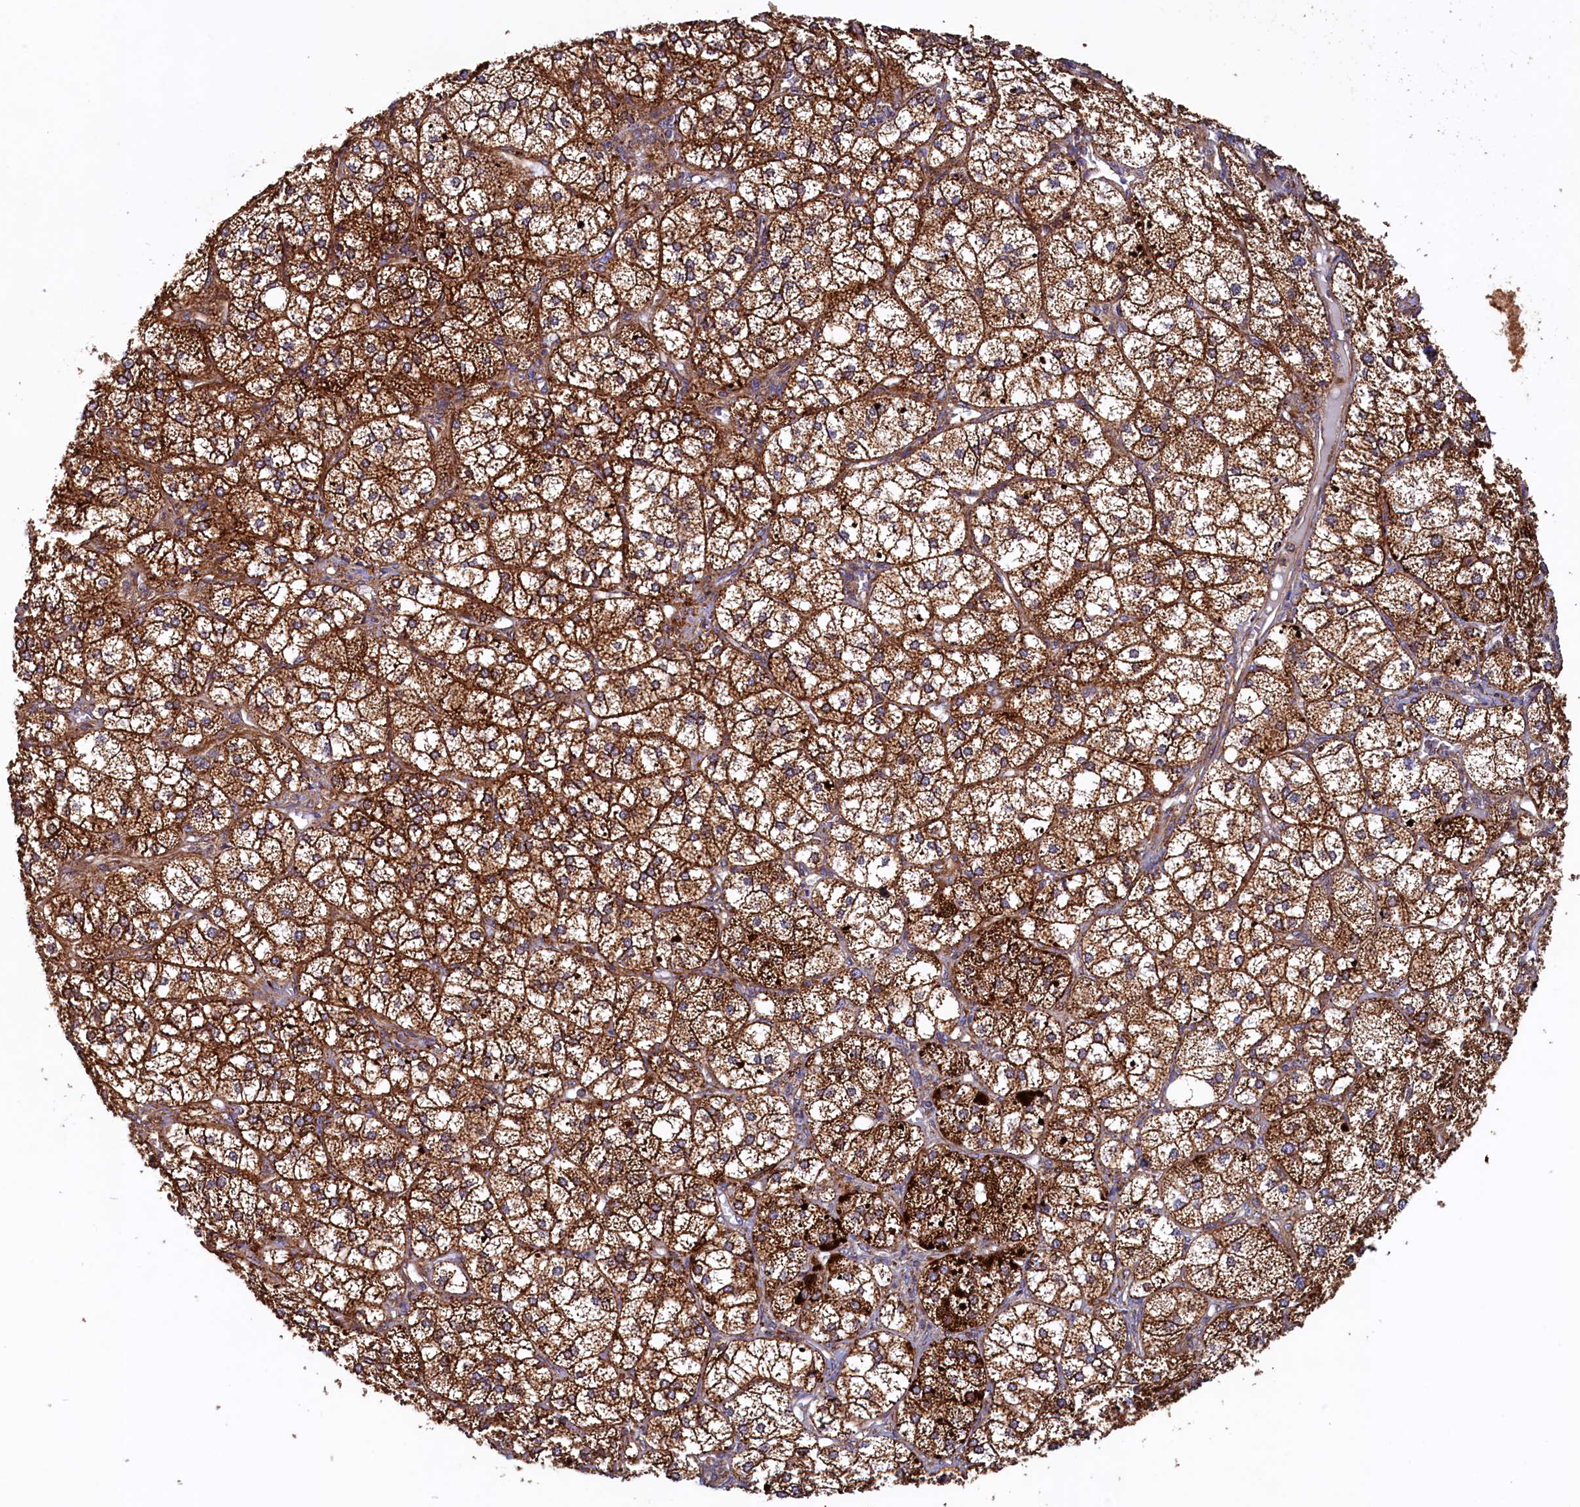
{"staining": {"intensity": "strong", "quantity": ">75%", "location": "cytoplasmic/membranous"}, "tissue": "adrenal gland", "cell_type": "Glandular cells", "image_type": "normal", "snomed": [{"axis": "morphology", "description": "Normal tissue, NOS"}, {"axis": "topography", "description": "Adrenal gland"}], "caption": "This is a photomicrograph of immunohistochemistry (IHC) staining of unremarkable adrenal gland, which shows strong positivity in the cytoplasmic/membranous of glandular cells.", "gene": "UBE3B", "patient": {"sex": "female", "age": 61}}